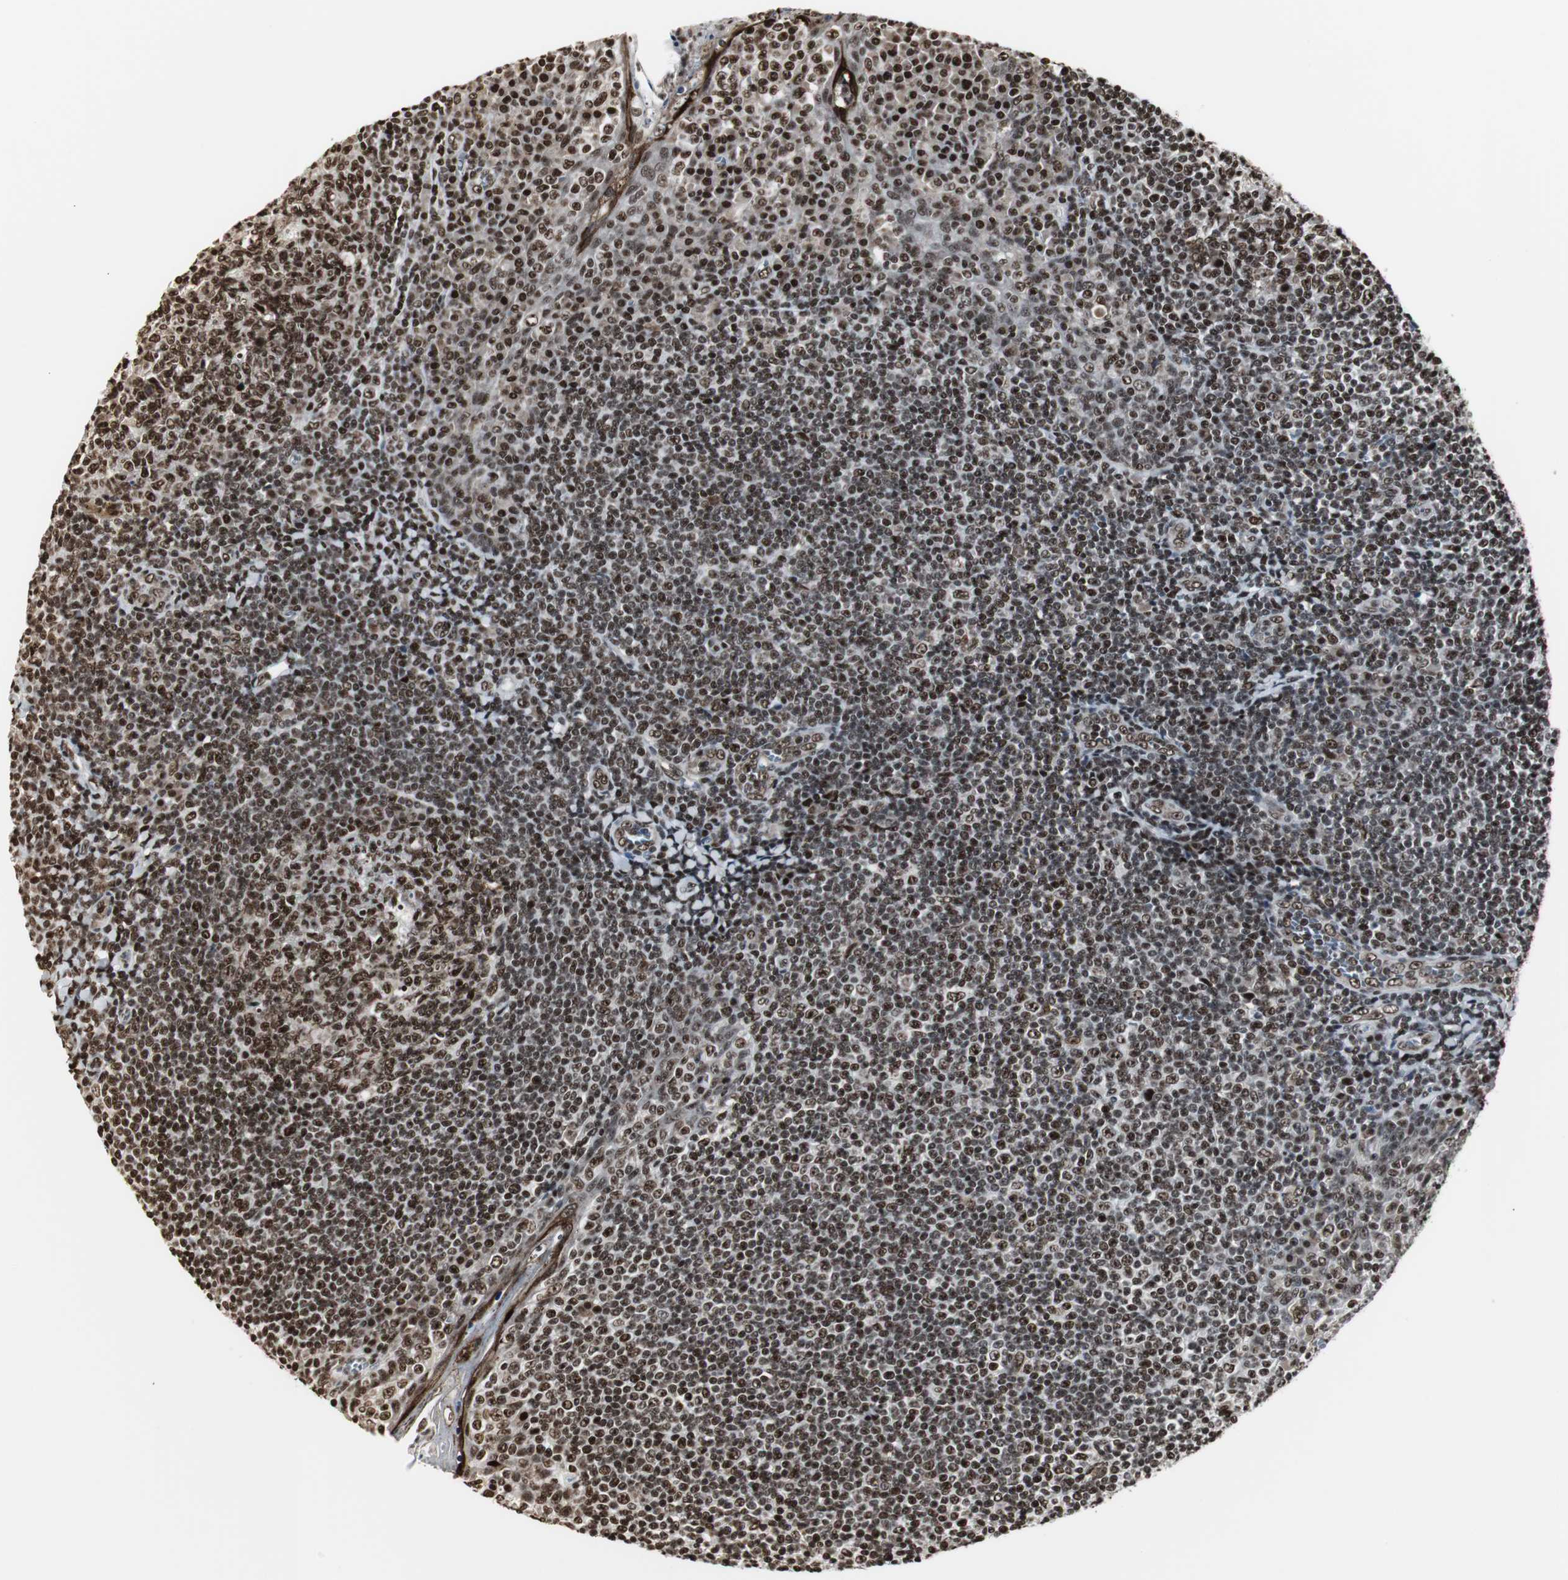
{"staining": {"intensity": "strong", "quantity": ">75%", "location": "nuclear"}, "tissue": "tonsil", "cell_type": "Germinal center cells", "image_type": "normal", "snomed": [{"axis": "morphology", "description": "Normal tissue, NOS"}, {"axis": "topography", "description": "Tonsil"}], "caption": "Germinal center cells demonstrate high levels of strong nuclear staining in approximately >75% of cells in normal human tonsil. The protein is stained brown, and the nuclei are stained in blue (DAB (3,3'-diaminobenzidine) IHC with brightfield microscopy, high magnification).", "gene": "PARN", "patient": {"sex": "male", "age": 31}}